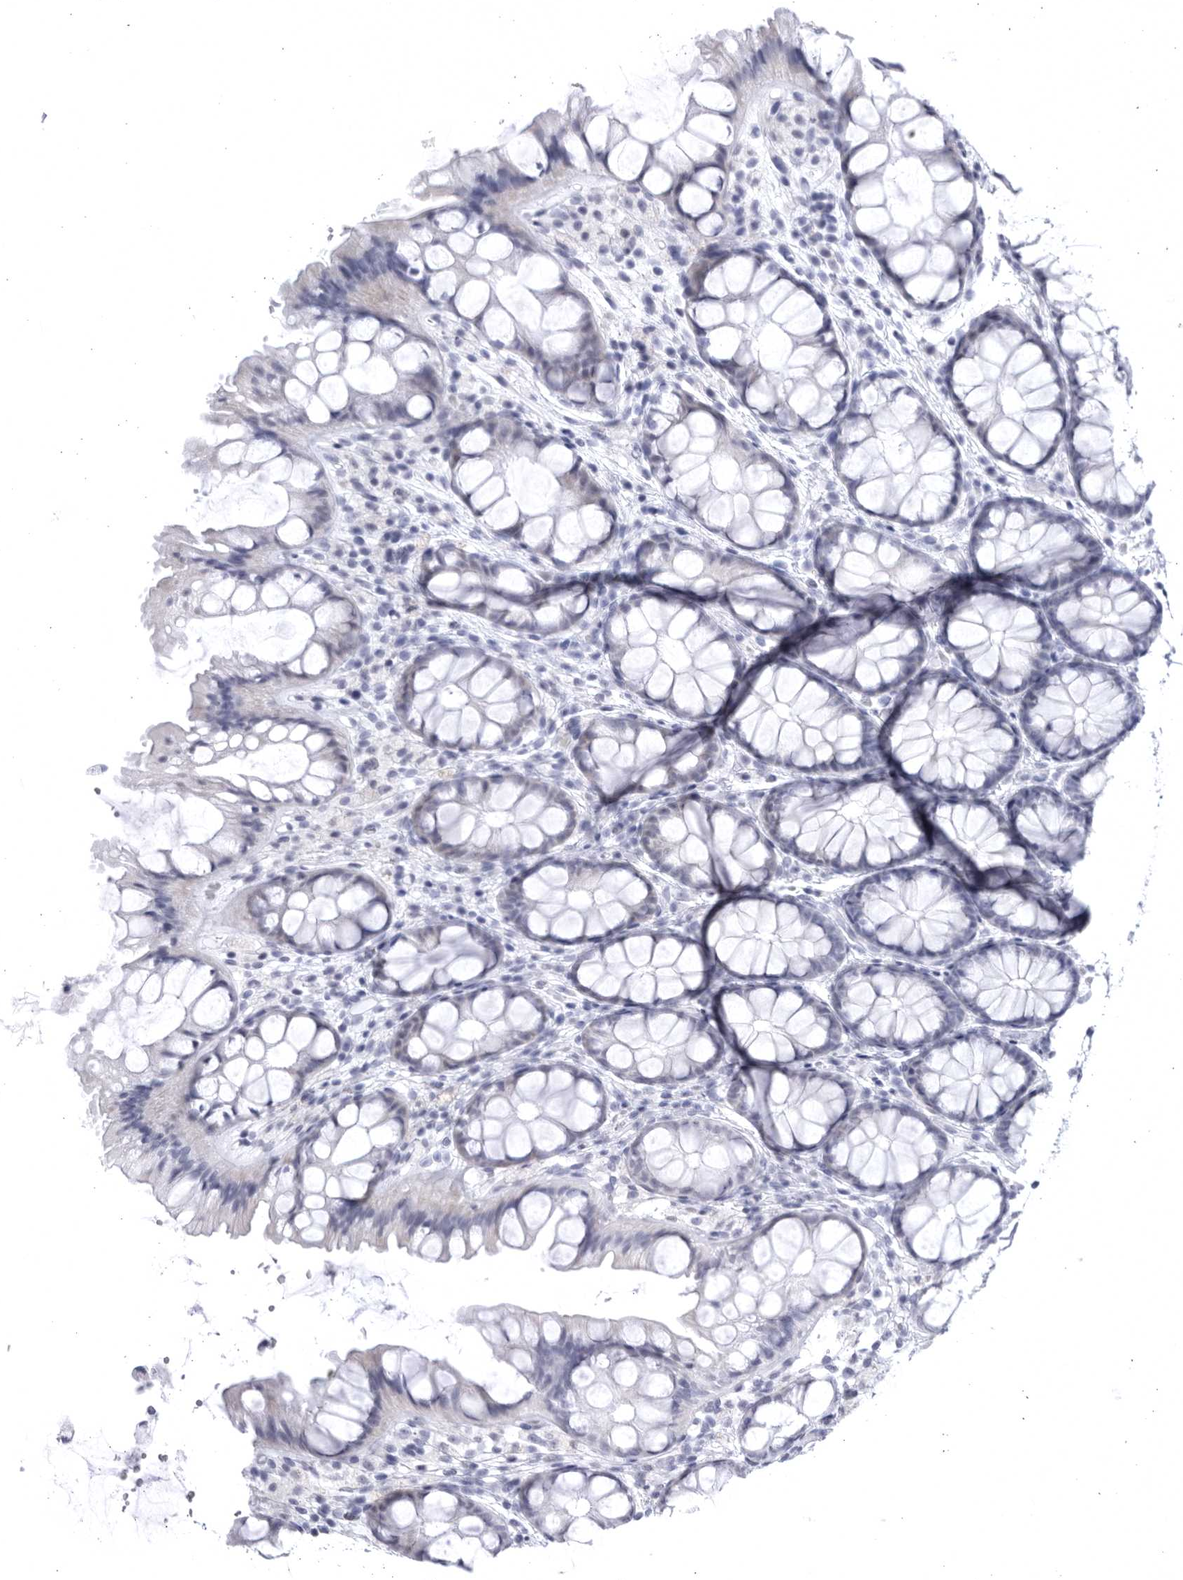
{"staining": {"intensity": "negative", "quantity": "none", "location": "none"}, "tissue": "colon", "cell_type": "Endothelial cells", "image_type": "normal", "snomed": [{"axis": "morphology", "description": "Normal tissue, NOS"}, {"axis": "topography", "description": "Colon"}], "caption": "Image shows no protein expression in endothelial cells of benign colon.", "gene": "CCDC181", "patient": {"sex": "male", "age": 47}}